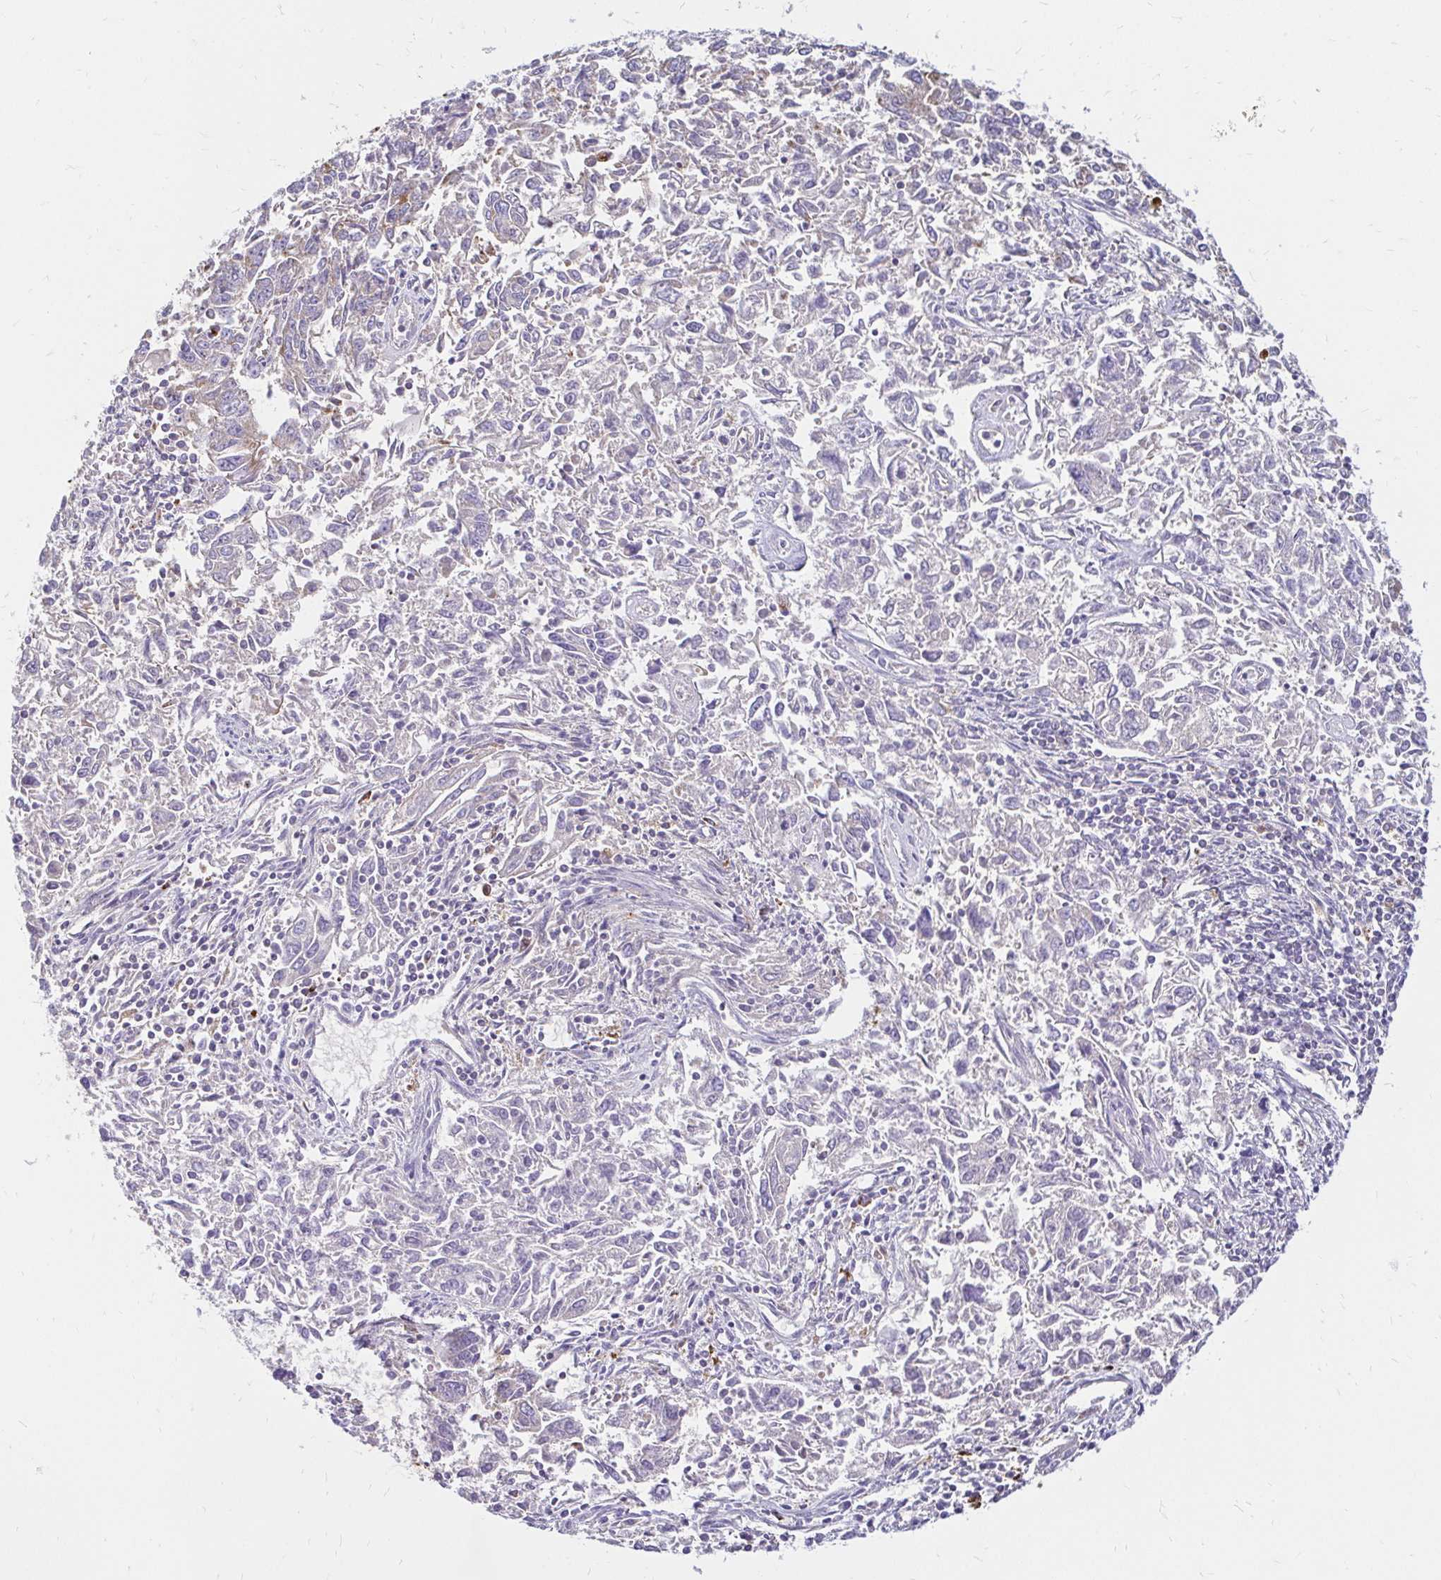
{"staining": {"intensity": "negative", "quantity": "none", "location": "none"}, "tissue": "endometrial cancer", "cell_type": "Tumor cells", "image_type": "cancer", "snomed": [{"axis": "morphology", "description": "Adenocarcinoma, NOS"}, {"axis": "topography", "description": "Endometrium"}], "caption": "A photomicrograph of endometrial adenocarcinoma stained for a protein reveals no brown staining in tumor cells. (DAB IHC visualized using brightfield microscopy, high magnification).", "gene": "FUCA1", "patient": {"sex": "female", "age": 42}}